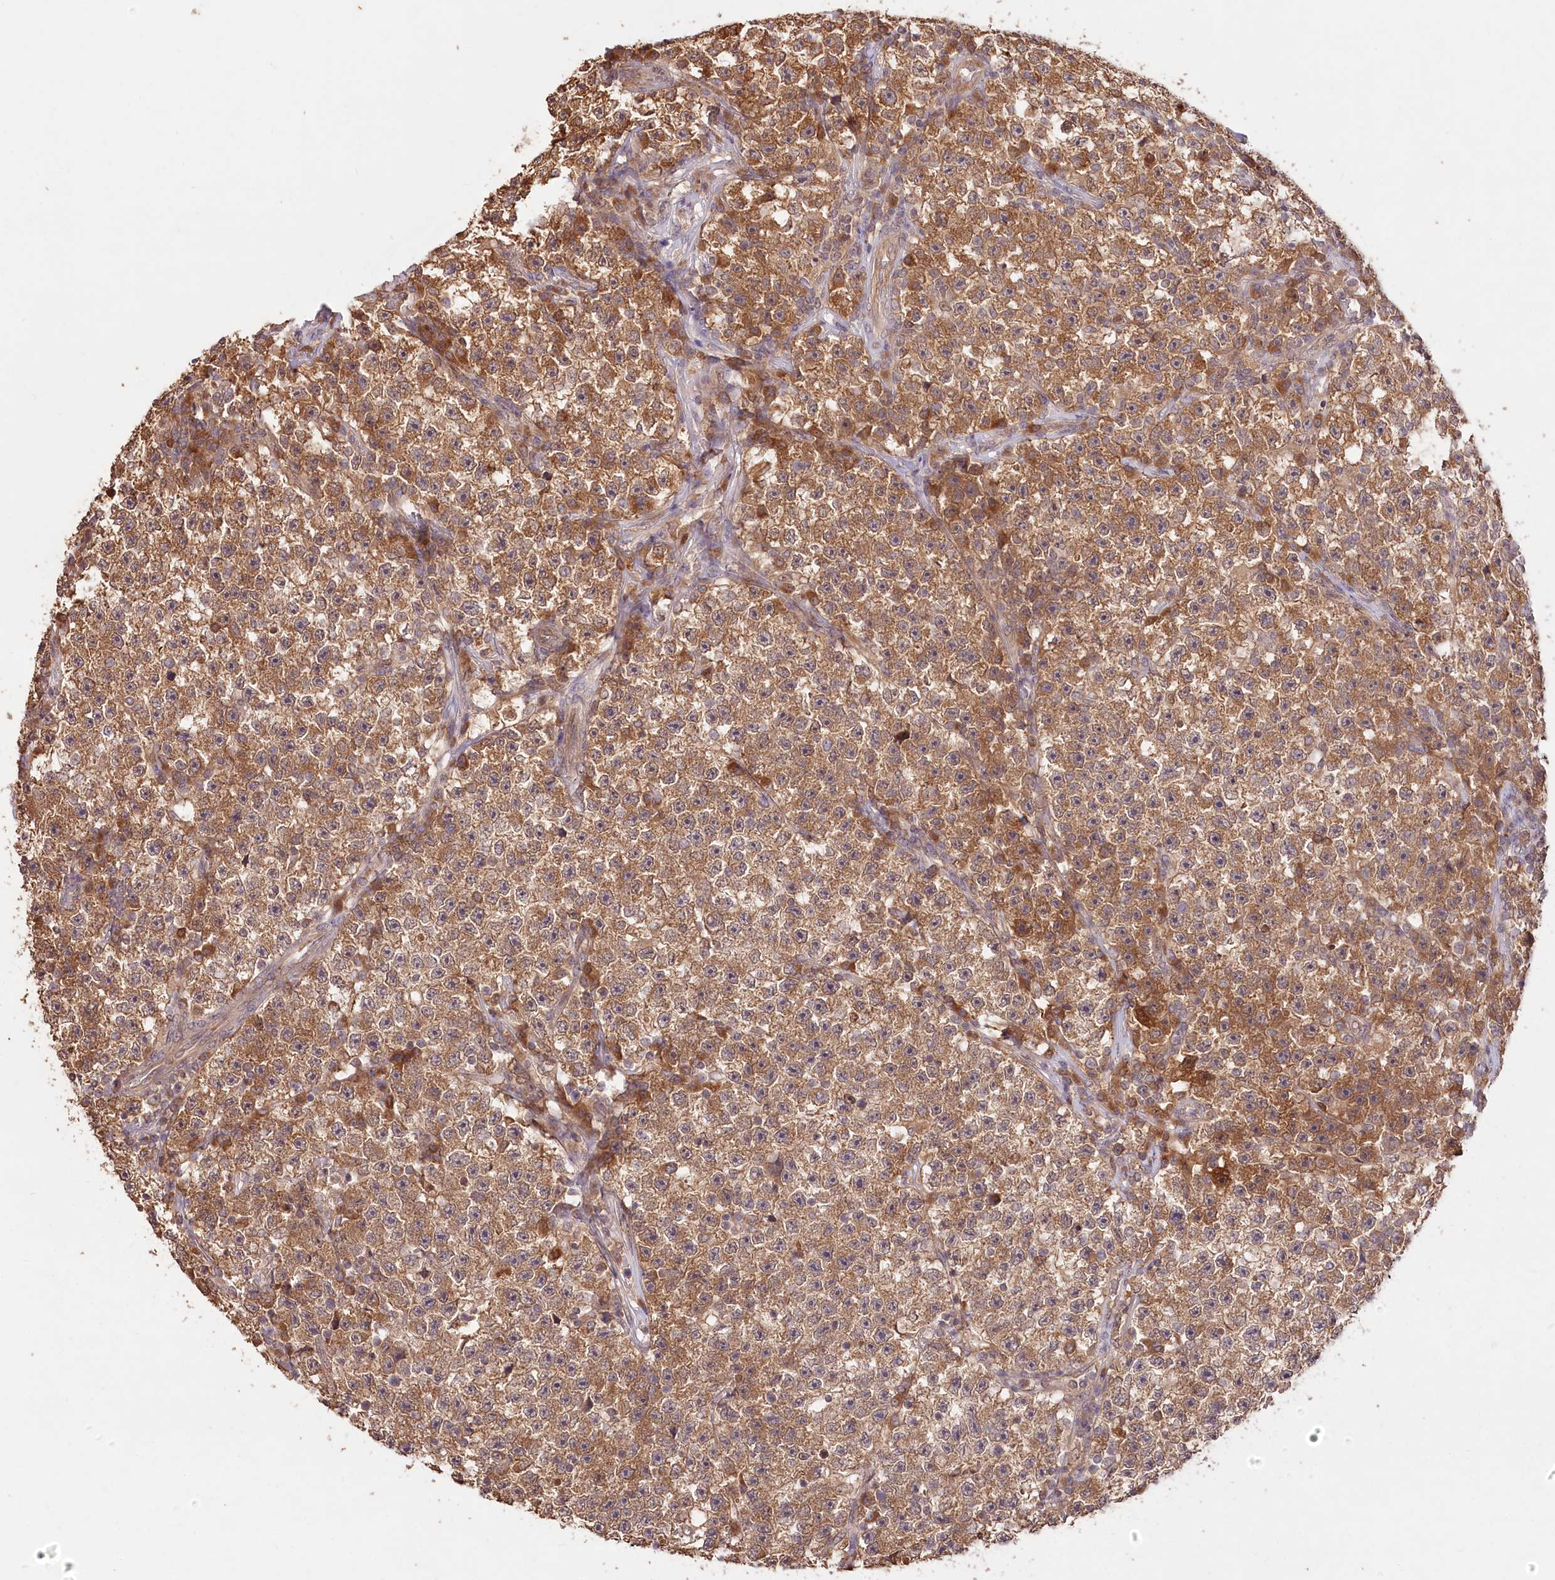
{"staining": {"intensity": "moderate", "quantity": ">75%", "location": "cytoplasmic/membranous"}, "tissue": "testis cancer", "cell_type": "Tumor cells", "image_type": "cancer", "snomed": [{"axis": "morphology", "description": "Seminoma, NOS"}, {"axis": "topography", "description": "Testis"}], "caption": "Moderate cytoplasmic/membranous protein positivity is identified in about >75% of tumor cells in testis cancer (seminoma).", "gene": "IRAK1BP1", "patient": {"sex": "male", "age": 22}}